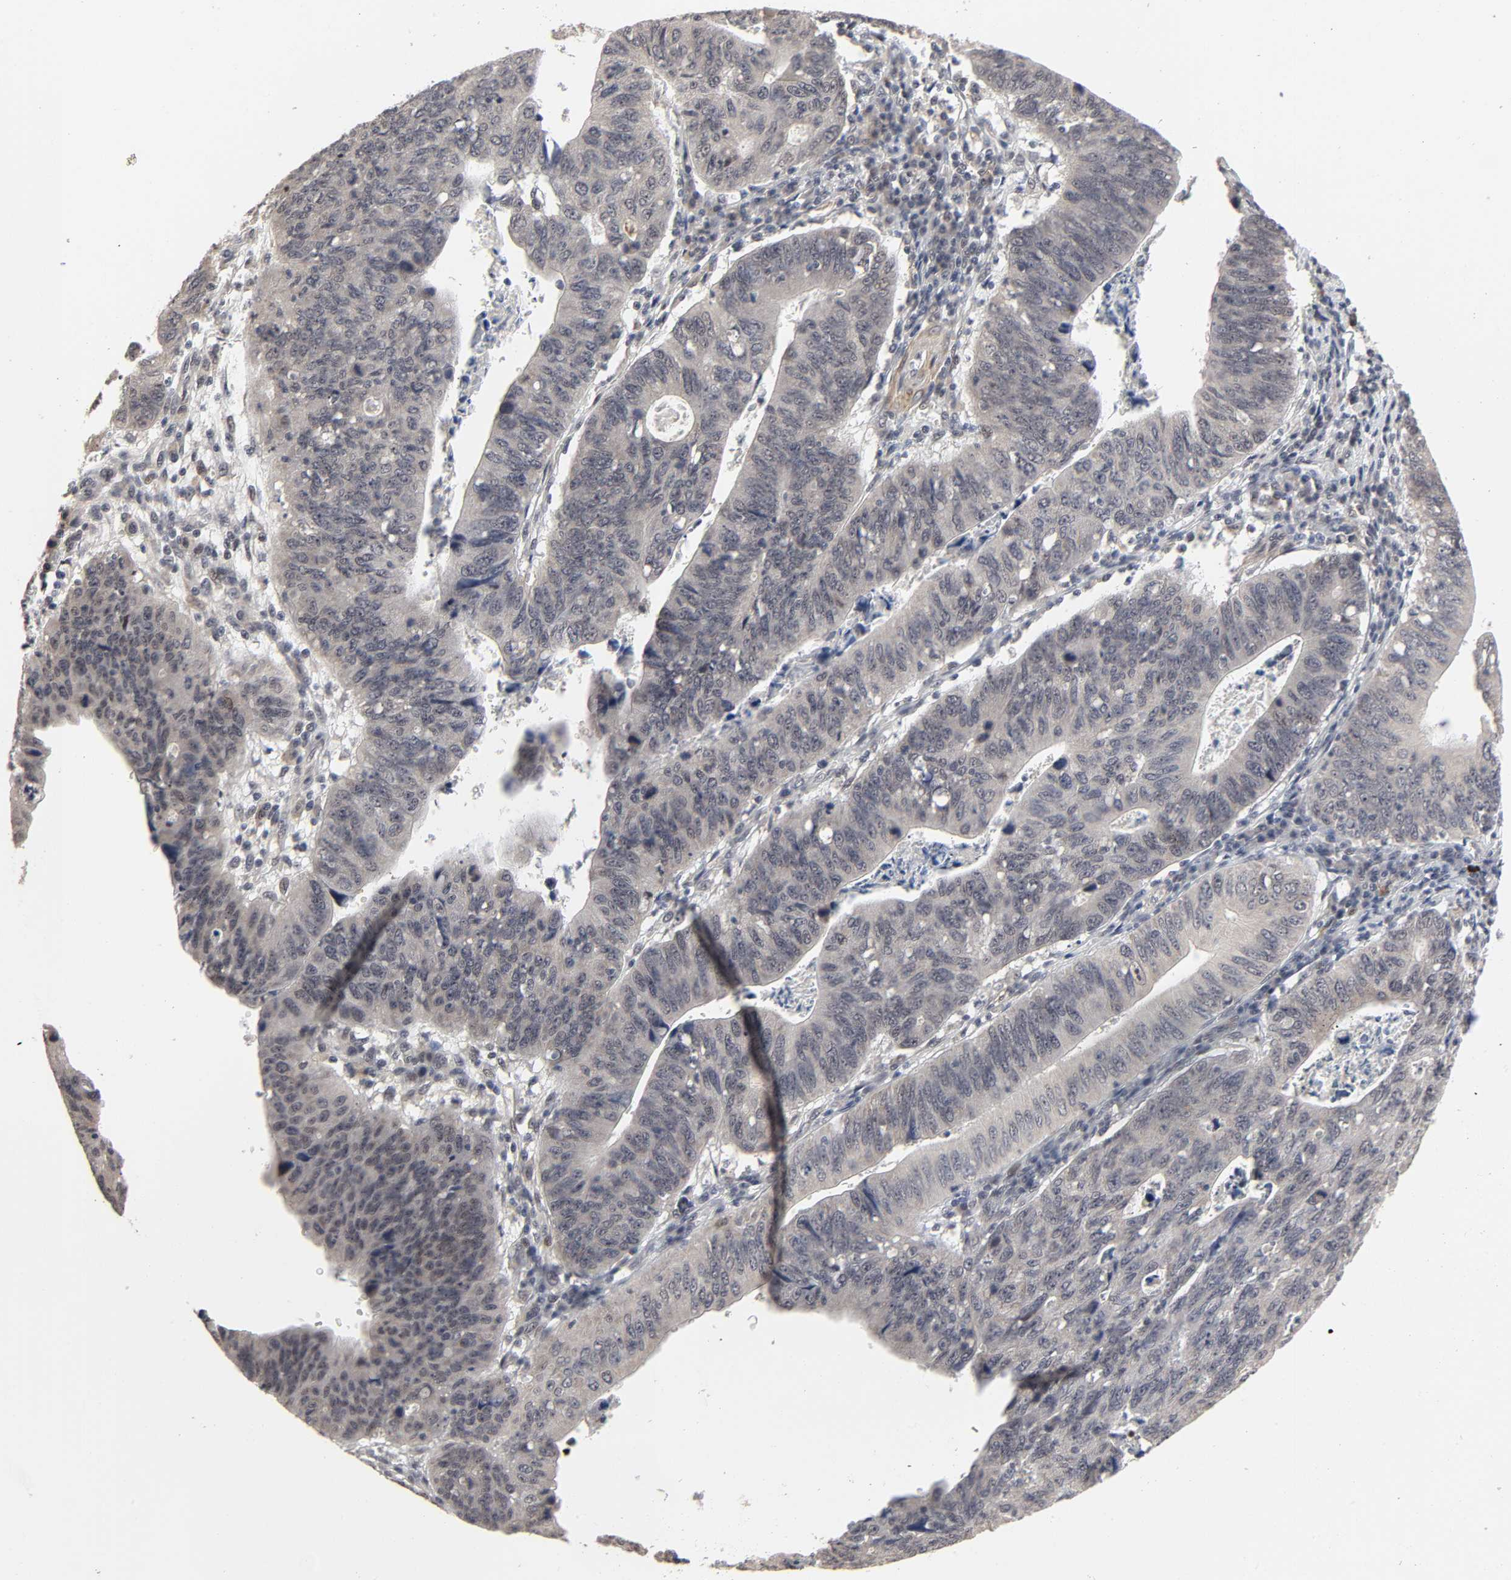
{"staining": {"intensity": "negative", "quantity": "none", "location": "none"}, "tissue": "stomach cancer", "cell_type": "Tumor cells", "image_type": "cancer", "snomed": [{"axis": "morphology", "description": "Adenocarcinoma, NOS"}, {"axis": "topography", "description": "Stomach"}], "caption": "This is an immunohistochemistry (IHC) histopathology image of human adenocarcinoma (stomach). There is no expression in tumor cells.", "gene": "ZKSCAN8", "patient": {"sex": "male", "age": 59}}